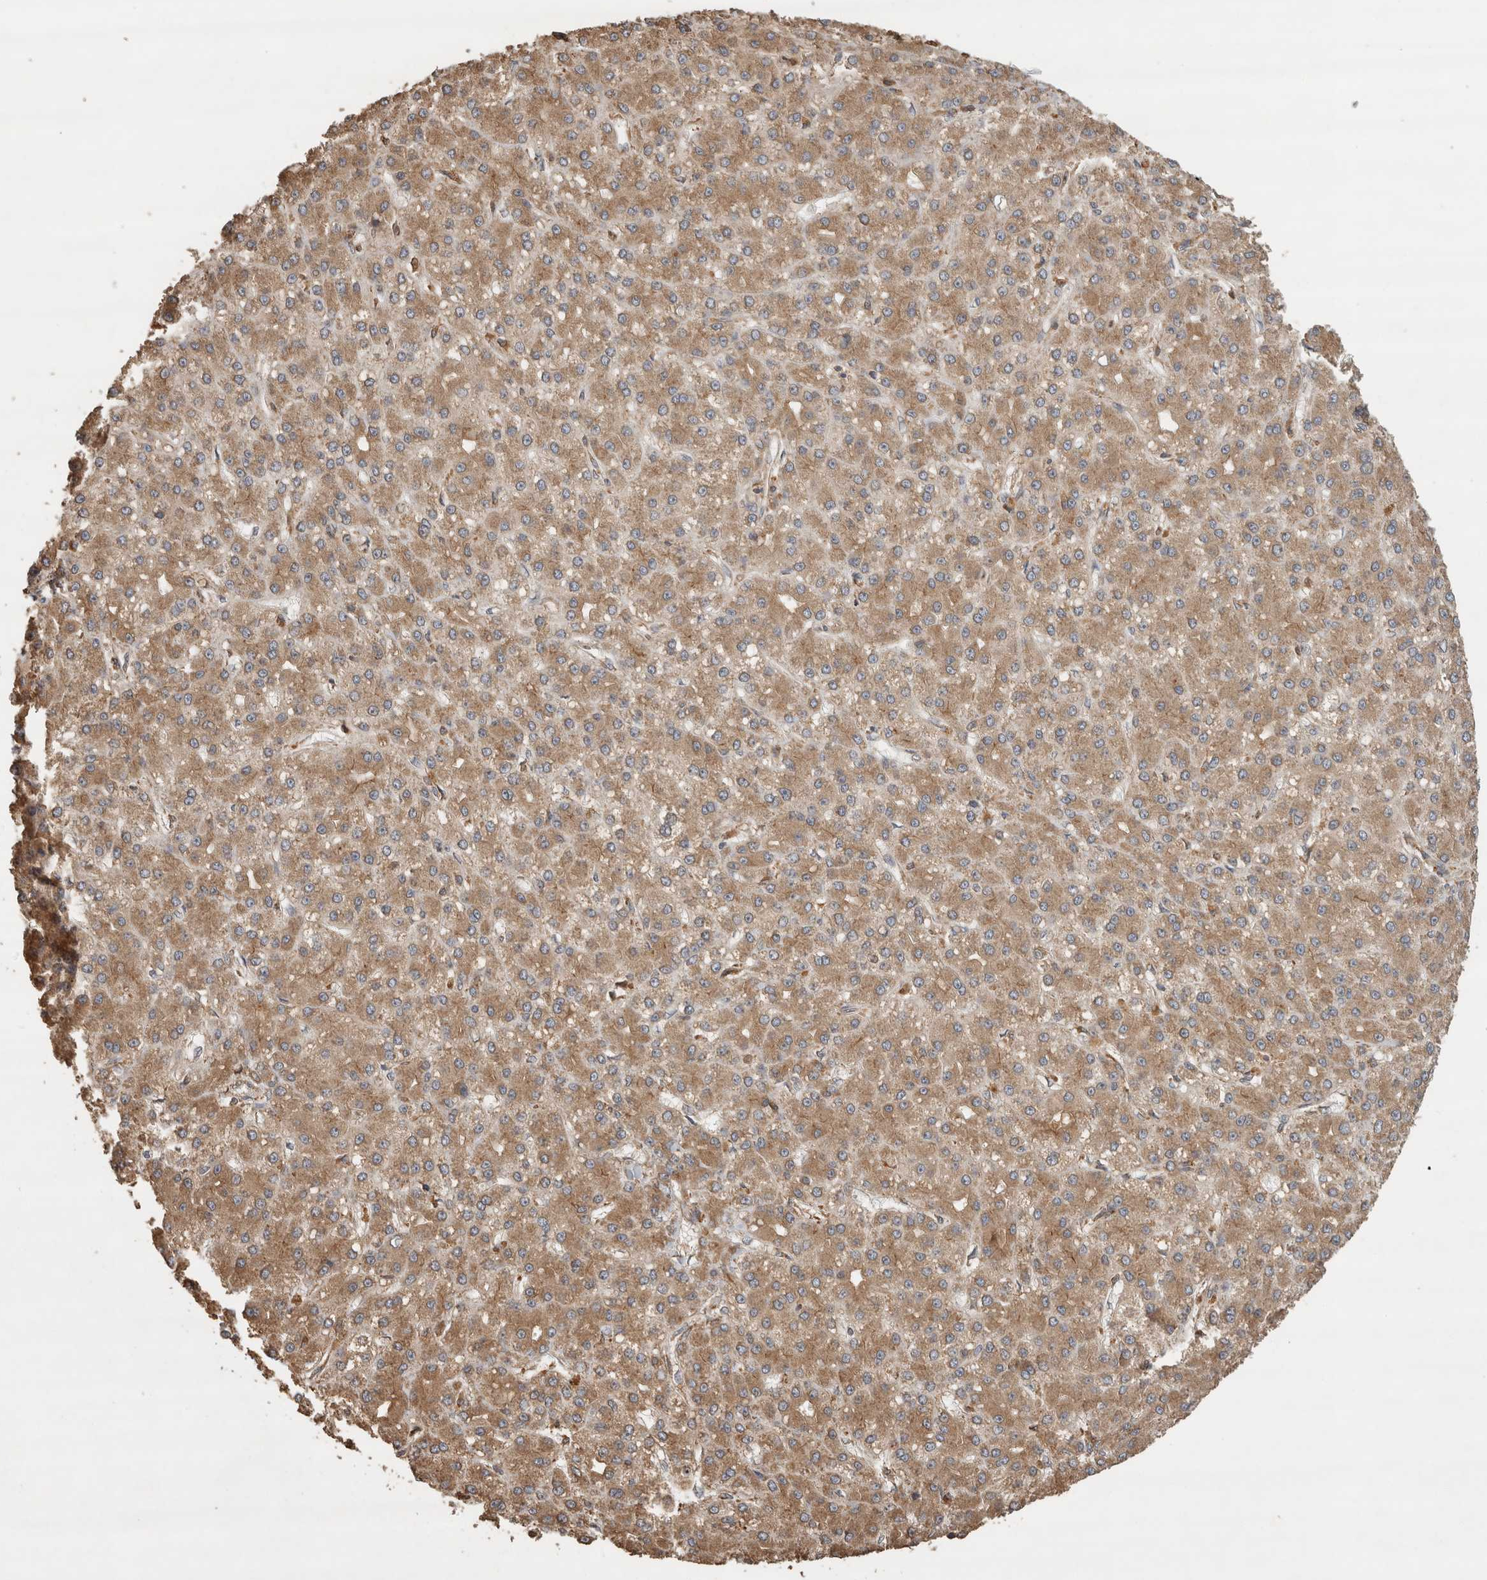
{"staining": {"intensity": "moderate", "quantity": ">75%", "location": "cytoplasmic/membranous"}, "tissue": "liver cancer", "cell_type": "Tumor cells", "image_type": "cancer", "snomed": [{"axis": "morphology", "description": "Carcinoma, Hepatocellular, NOS"}, {"axis": "topography", "description": "Liver"}], "caption": "Tumor cells exhibit medium levels of moderate cytoplasmic/membranous staining in about >75% of cells in human liver hepatocellular carcinoma.", "gene": "OTUD7B", "patient": {"sex": "male", "age": 67}}